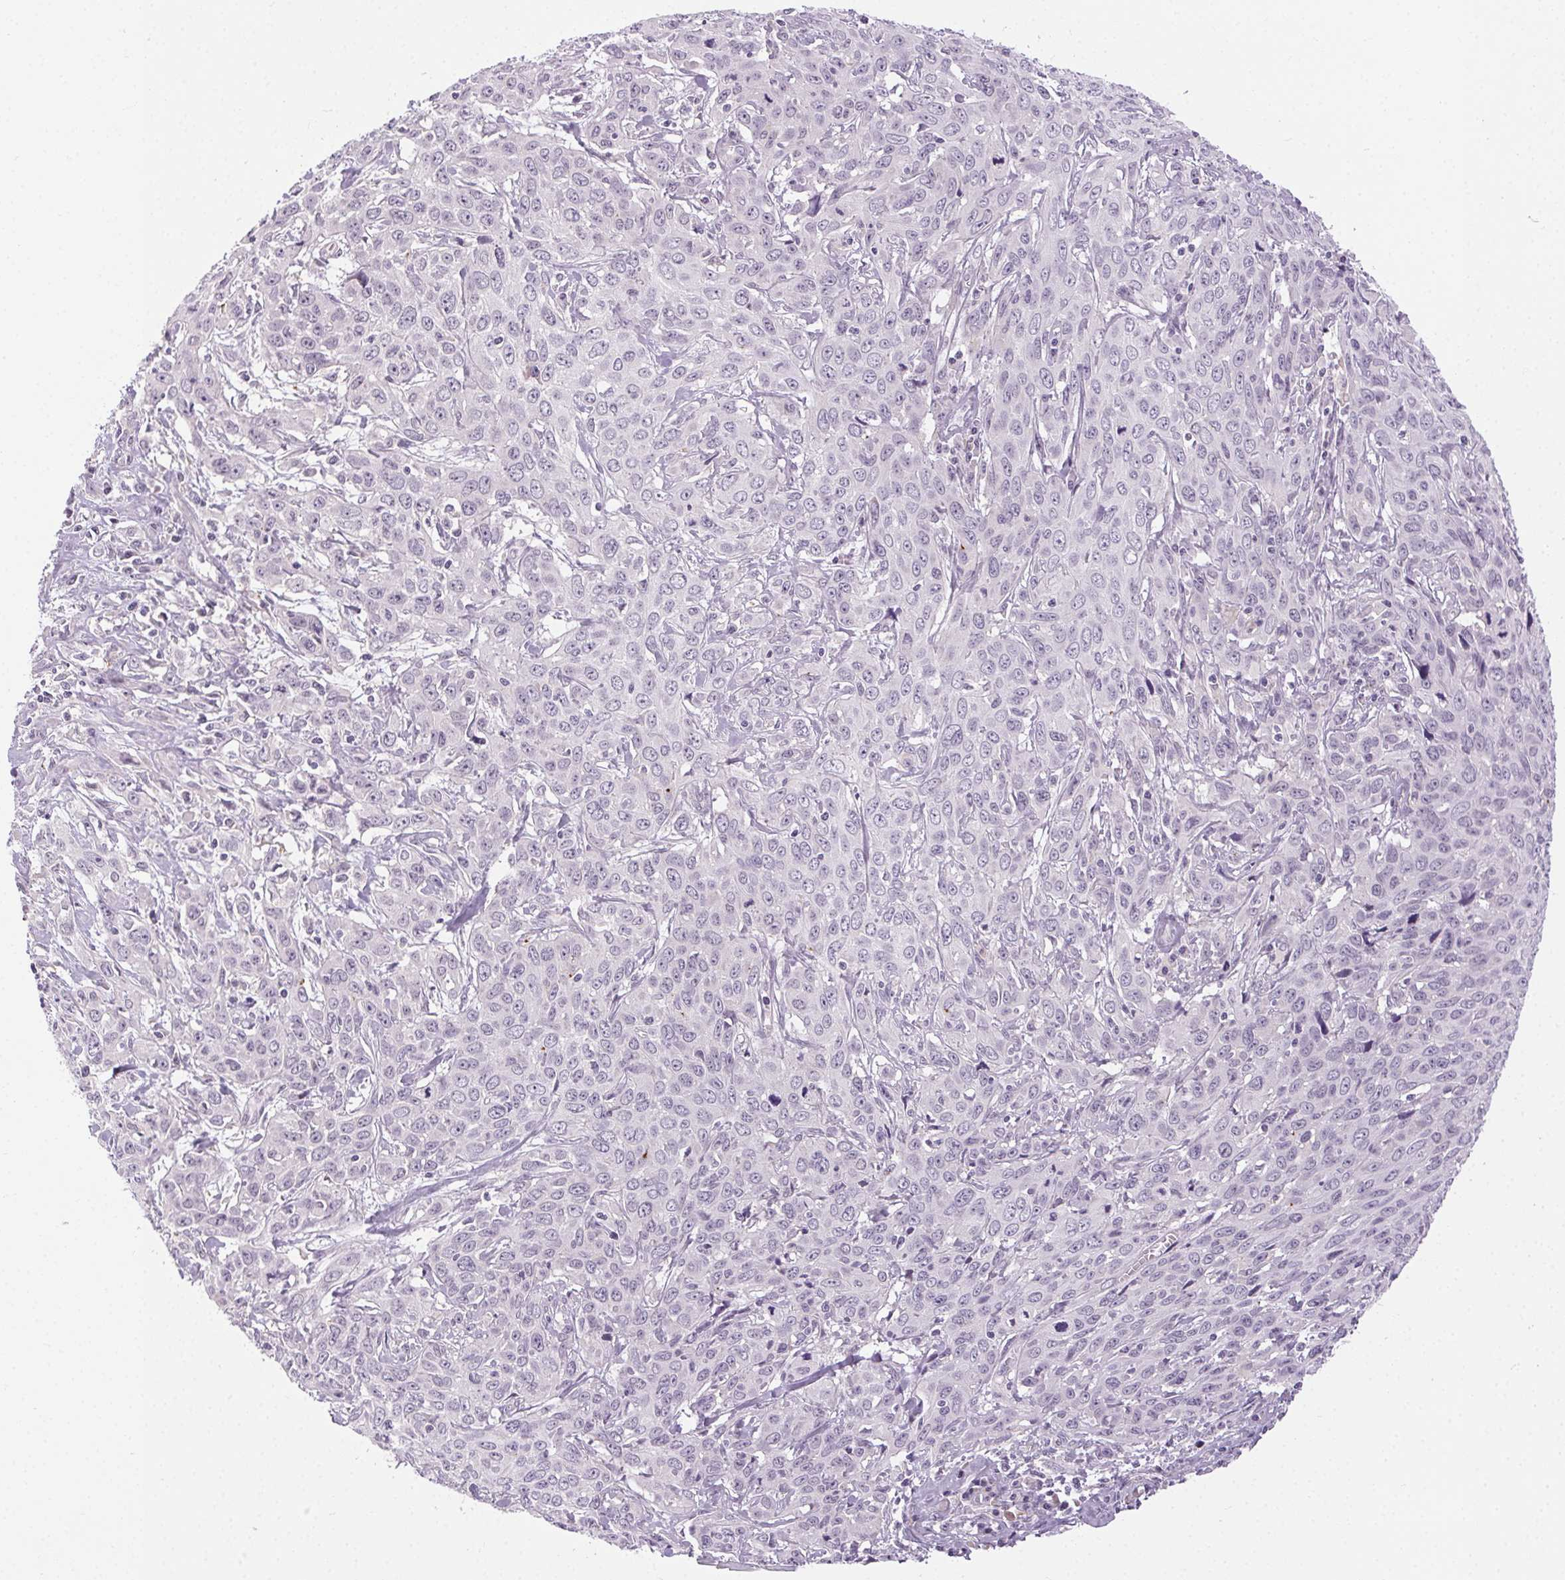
{"staining": {"intensity": "negative", "quantity": "none", "location": "none"}, "tissue": "cervical cancer", "cell_type": "Tumor cells", "image_type": "cancer", "snomed": [{"axis": "morphology", "description": "Squamous cell carcinoma, NOS"}, {"axis": "topography", "description": "Cervix"}], "caption": "Immunohistochemistry (IHC) of human squamous cell carcinoma (cervical) demonstrates no staining in tumor cells.", "gene": "FAM168A", "patient": {"sex": "female", "age": 38}}